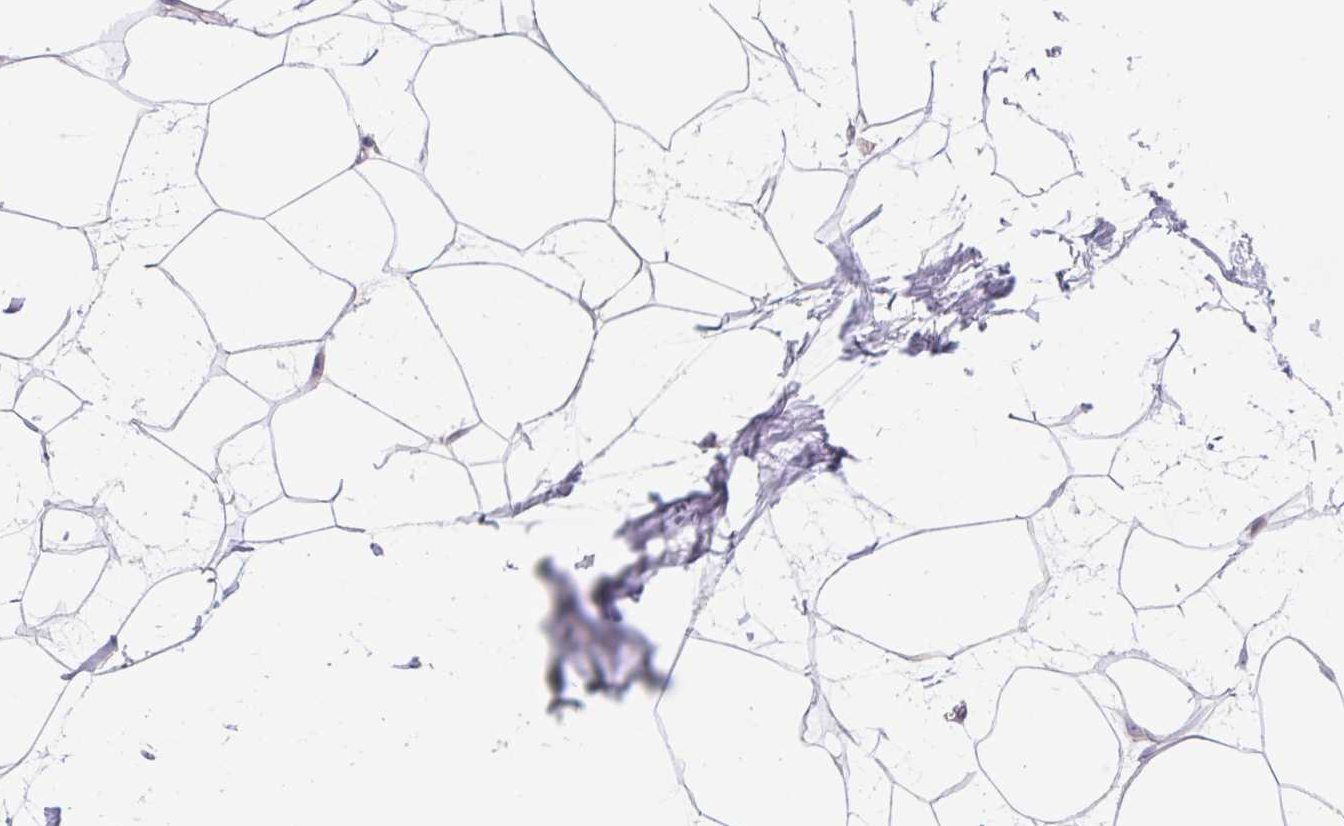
{"staining": {"intensity": "moderate", "quantity": "<25%", "location": "cytoplasmic/membranous,nuclear"}, "tissue": "breast", "cell_type": "Adipocytes", "image_type": "normal", "snomed": [{"axis": "morphology", "description": "Normal tissue, NOS"}, {"axis": "topography", "description": "Breast"}], "caption": "The immunohistochemical stain shows moderate cytoplasmic/membranous,nuclear staining in adipocytes of unremarkable breast. (Brightfield microscopy of DAB IHC at high magnification).", "gene": "ERG", "patient": {"sex": "female", "age": 45}}